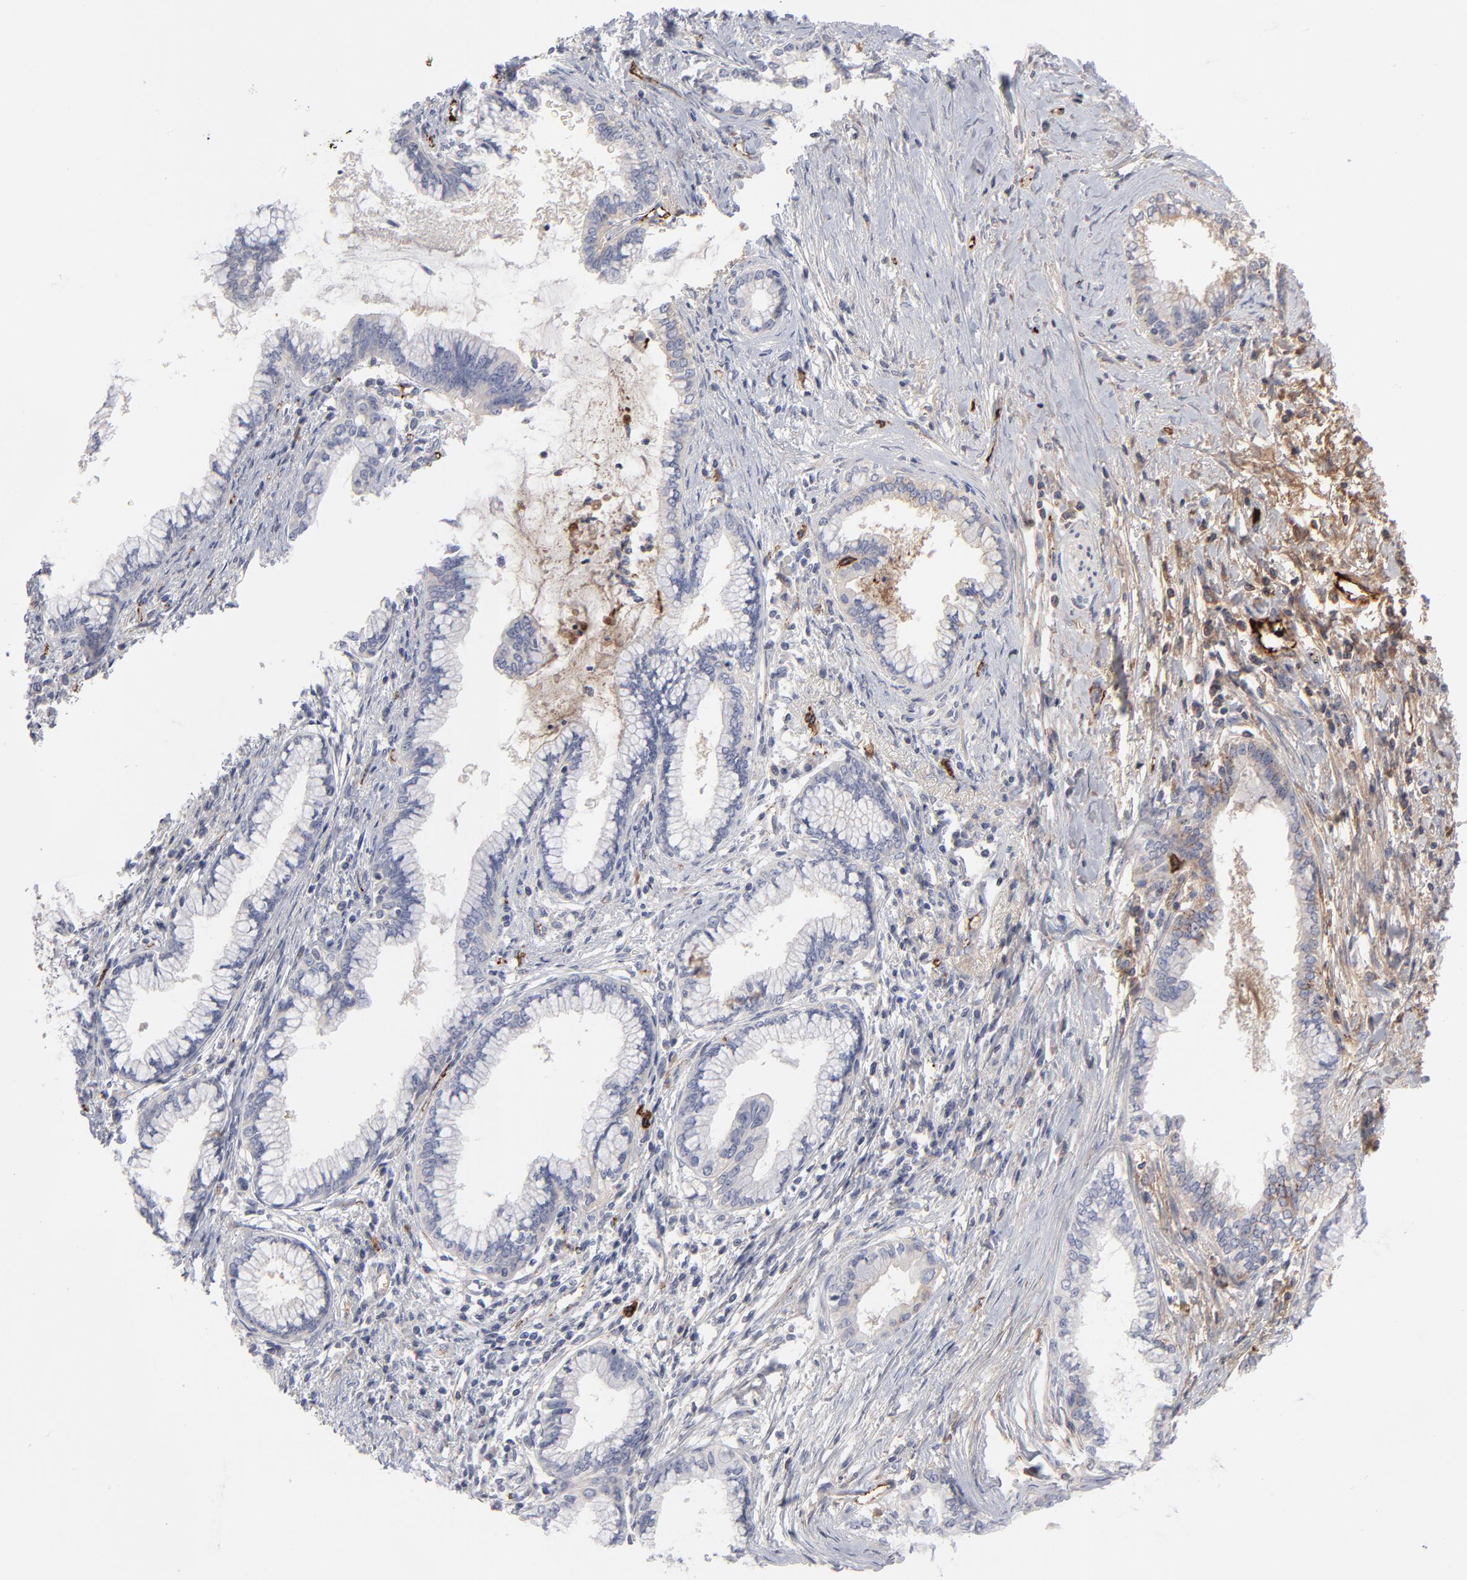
{"staining": {"intensity": "negative", "quantity": "none", "location": "none"}, "tissue": "pancreatic cancer", "cell_type": "Tumor cells", "image_type": "cancer", "snomed": [{"axis": "morphology", "description": "Adenocarcinoma, NOS"}, {"axis": "topography", "description": "Pancreas"}], "caption": "Pancreatic cancer stained for a protein using IHC shows no positivity tumor cells.", "gene": "CCR3", "patient": {"sex": "female", "age": 64}}